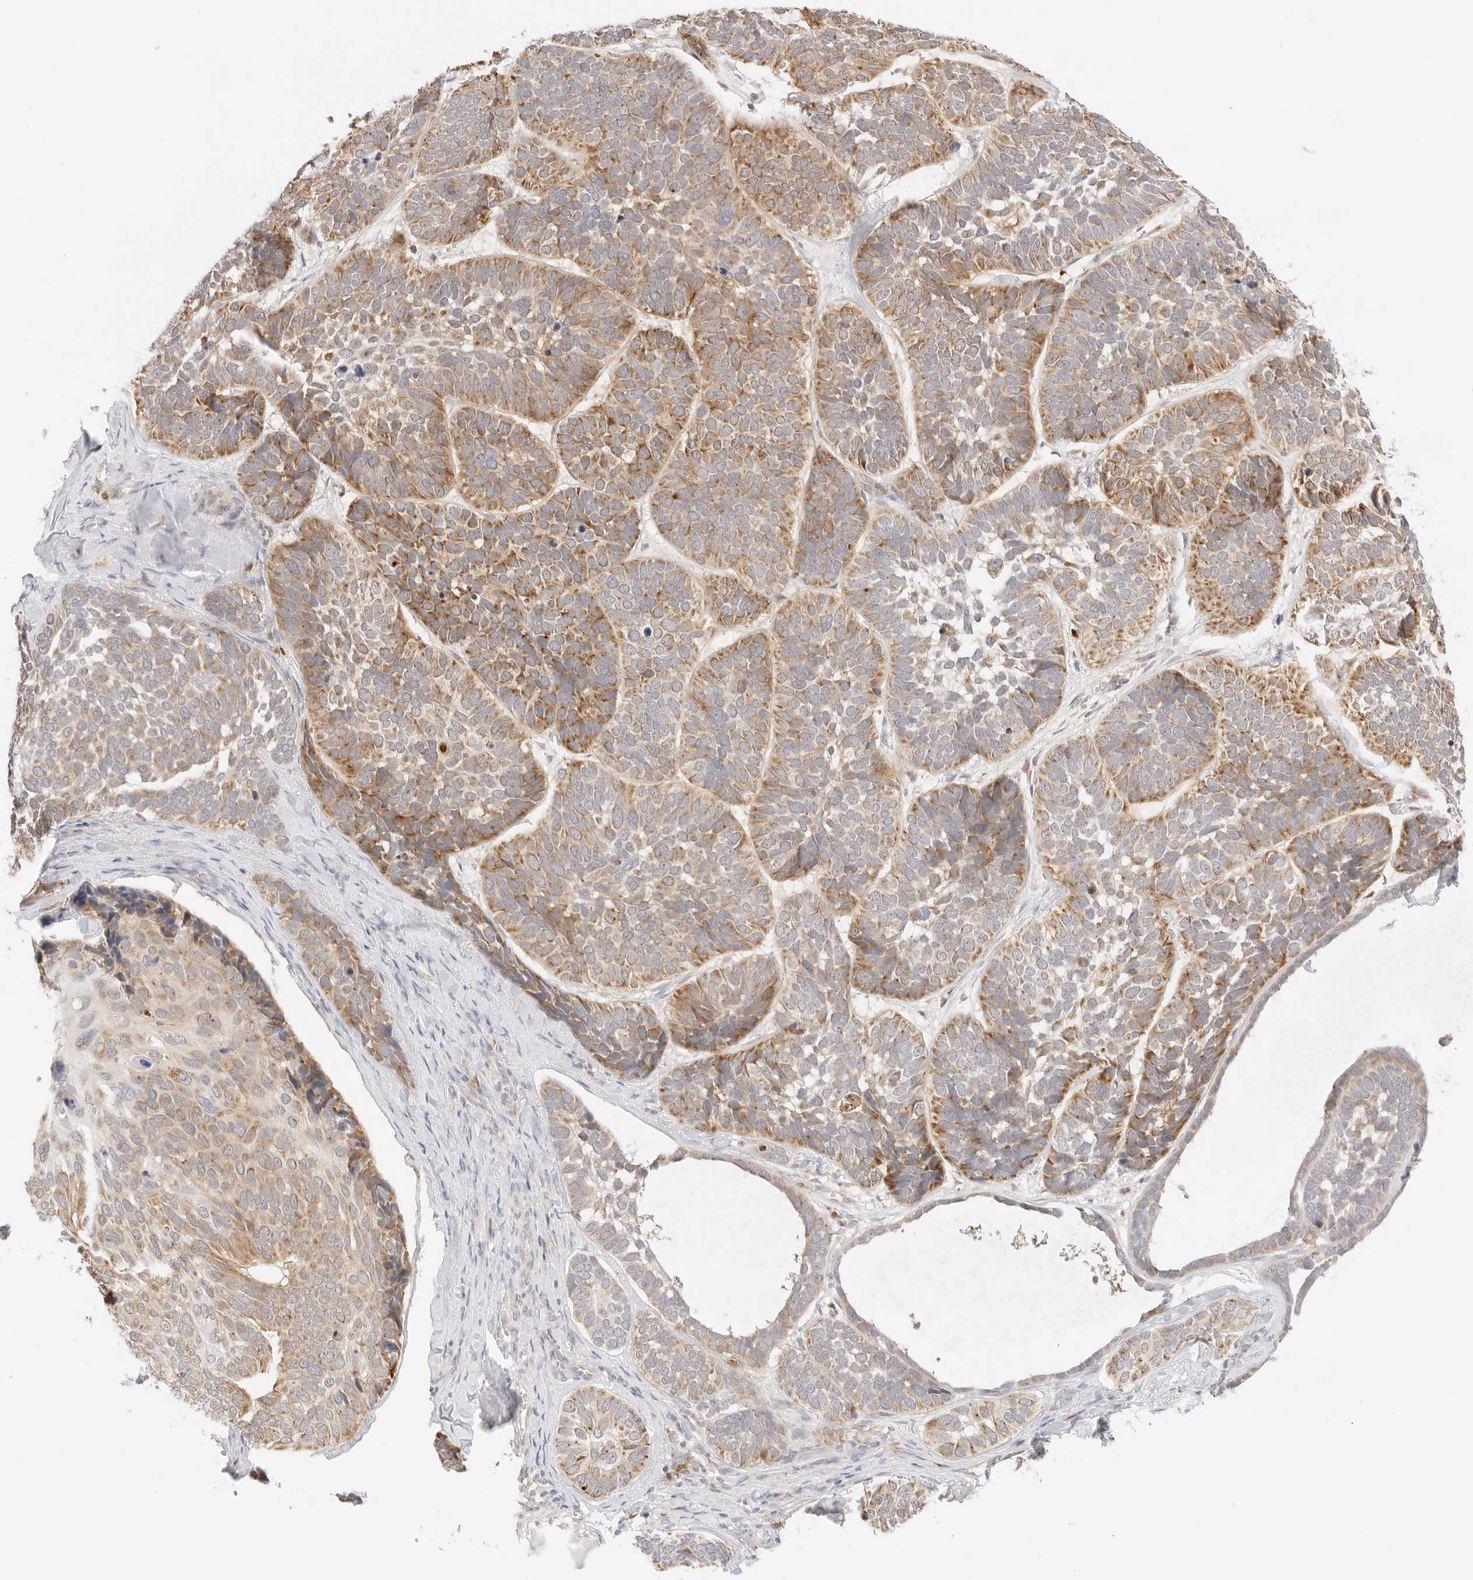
{"staining": {"intensity": "moderate", "quantity": ">75%", "location": "cytoplasmic/membranous"}, "tissue": "skin cancer", "cell_type": "Tumor cells", "image_type": "cancer", "snomed": [{"axis": "morphology", "description": "Basal cell carcinoma"}, {"axis": "topography", "description": "Skin"}], "caption": "Tumor cells exhibit medium levels of moderate cytoplasmic/membranous expression in approximately >75% of cells in skin cancer (basal cell carcinoma).", "gene": "ERO1B", "patient": {"sex": "male", "age": 62}}